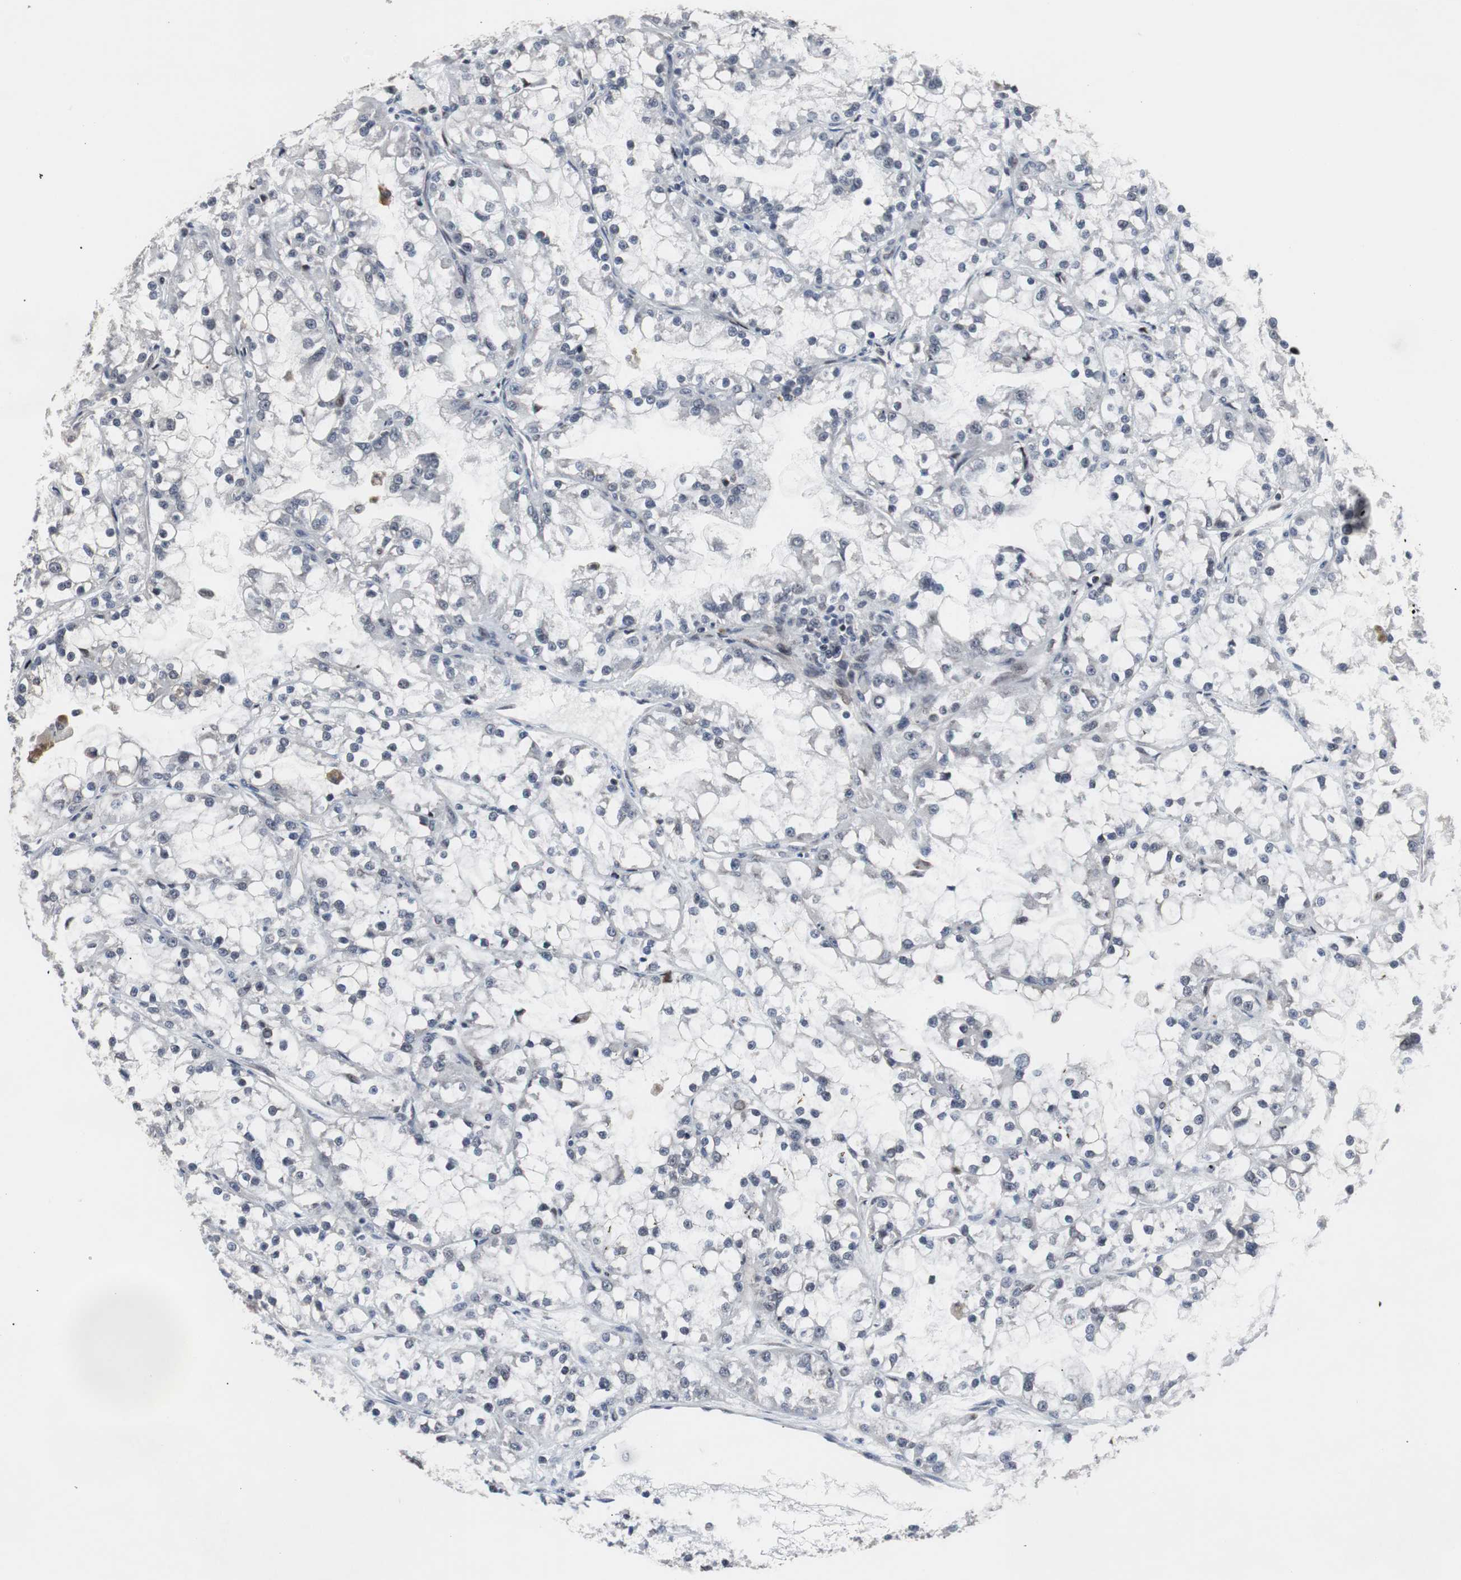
{"staining": {"intensity": "negative", "quantity": "none", "location": "none"}, "tissue": "renal cancer", "cell_type": "Tumor cells", "image_type": "cancer", "snomed": [{"axis": "morphology", "description": "Adenocarcinoma, NOS"}, {"axis": "topography", "description": "Kidney"}], "caption": "Tumor cells show no significant protein expression in renal cancer (adenocarcinoma). Nuclei are stained in blue.", "gene": "GTF2F2", "patient": {"sex": "female", "age": 52}}